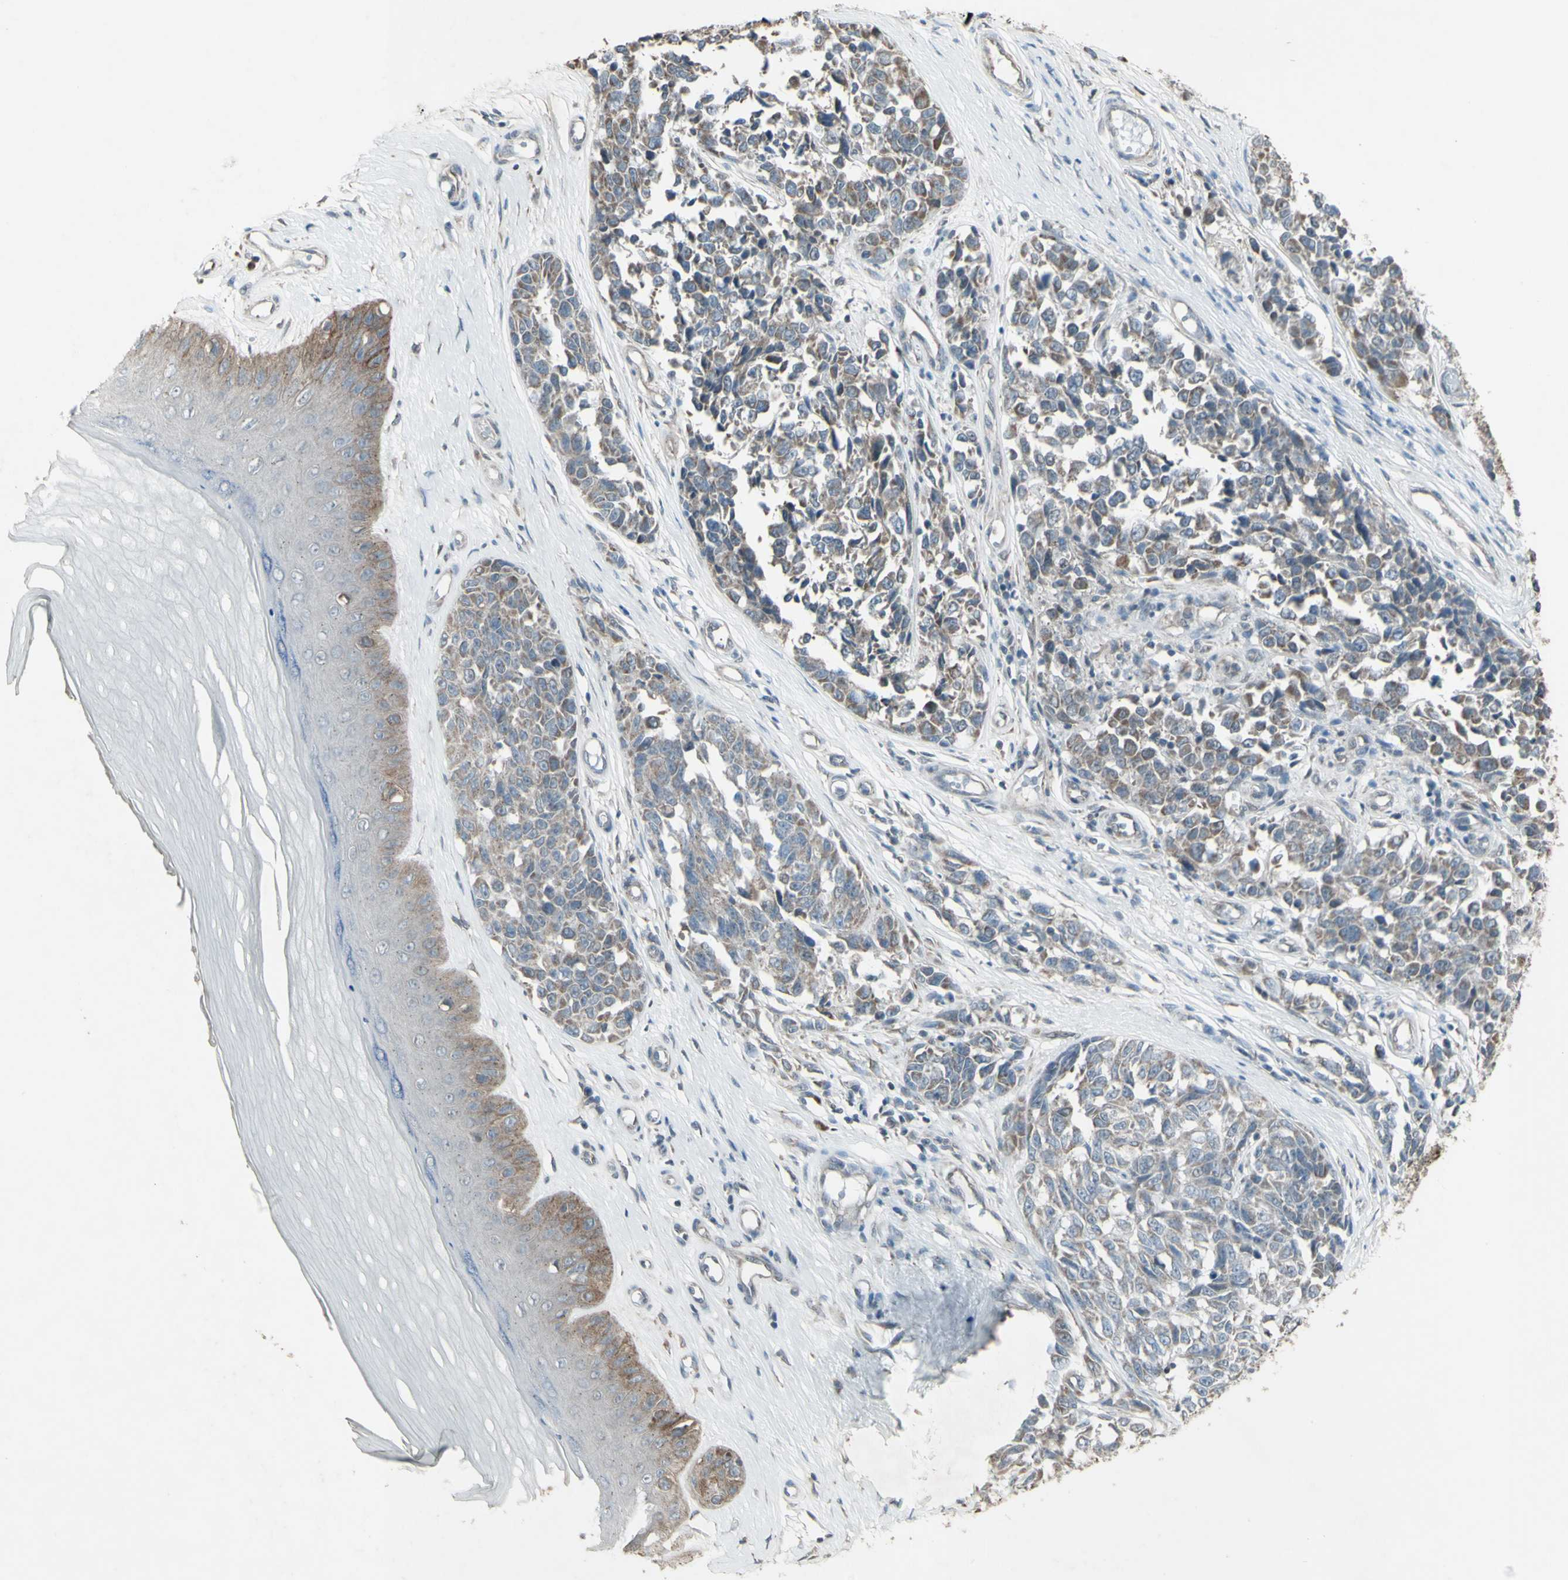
{"staining": {"intensity": "weak", "quantity": "25%-75%", "location": "cytoplasmic/membranous"}, "tissue": "melanoma", "cell_type": "Tumor cells", "image_type": "cancer", "snomed": [{"axis": "morphology", "description": "Malignant melanoma, NOS"}, {"axis": "topography", "description": "Skin"}], "caption": "IHC image of melanoma stained for a protein (brown), which demonstrates low levels of weak cytoplasmic/membranous staining in approximately 25%-75% of tumor cells.", "gene": "FXYD3", "patient": {"sex": "female", "age": 64}}